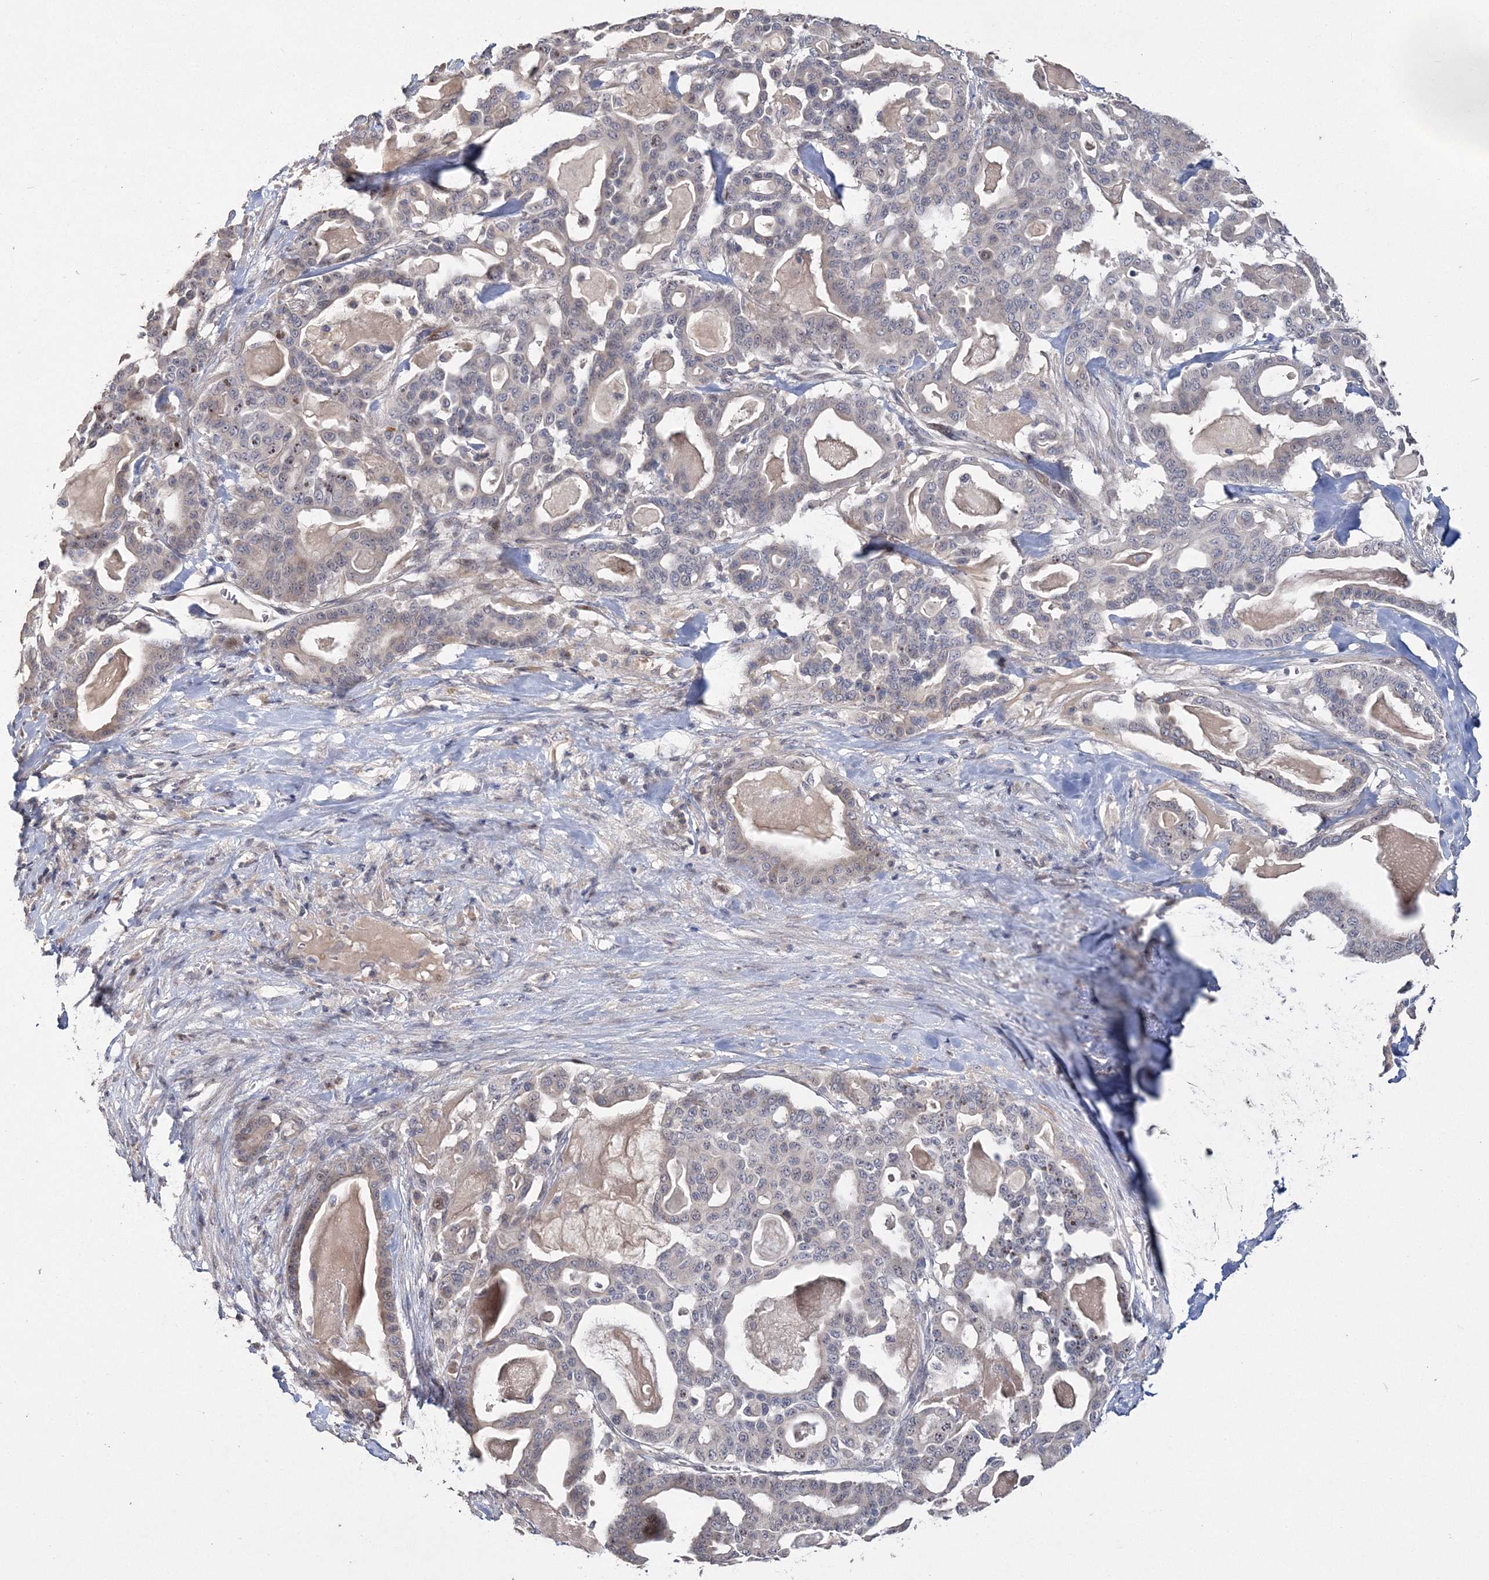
{"staining": {"intensity": "negative", "quantity": "none", "location": "none"}, "tissue": "pancreatic cancer", "cell_type": "Tumor cells", "image_type": "cancer", "snomed": [{"axis": "morphology", "description": "Adenocarcinoma, NOS"}, {"axis": "topography", "description": "Pancreas"}], "caption": "This is an immunohistochemistry (IHC) photomicrograph of human pancreatic adenocarcinoma. There is no expression in tumor cells.", "gene": "GJB5", "patient": {"sex": "male", "age": 63}}